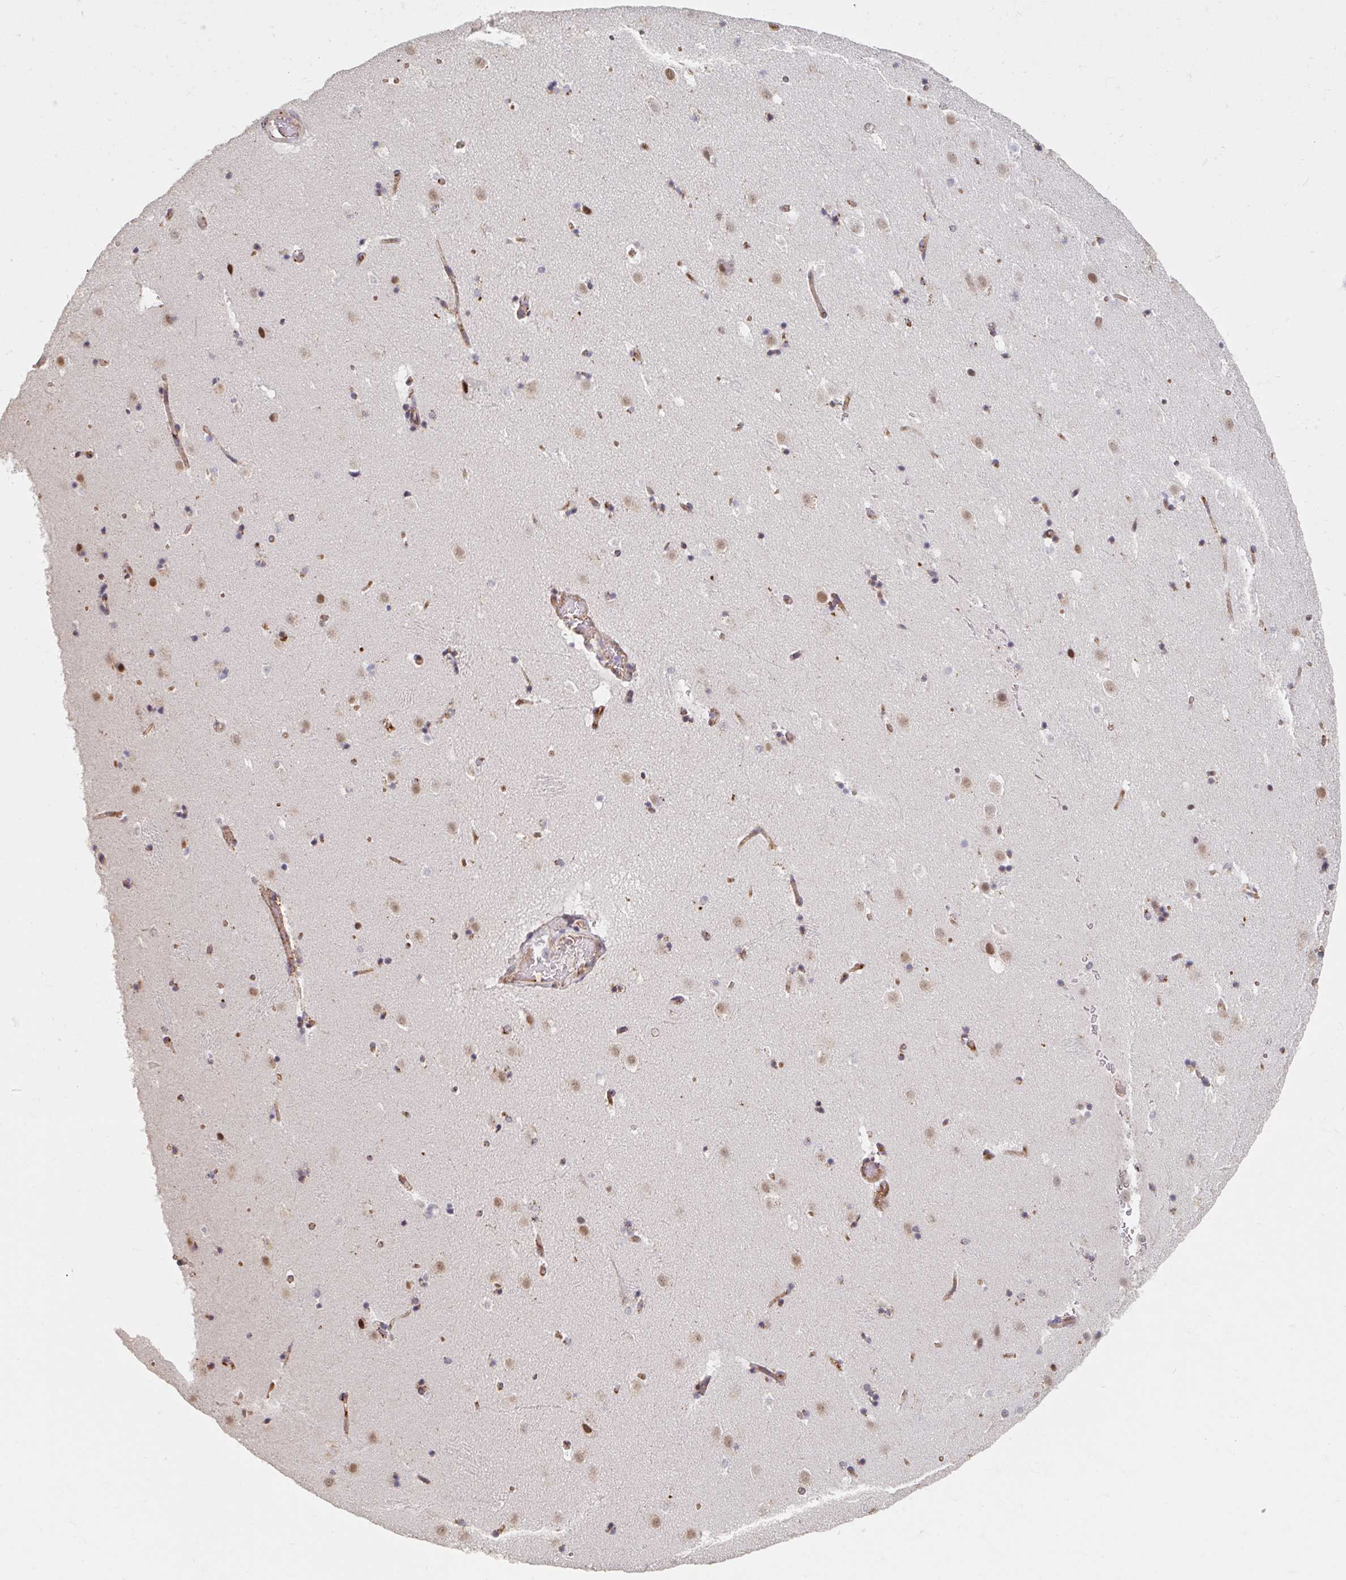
{"staining": {"intensity": "negative", "quantity": "none", "location": "none"}, "tissue": "caudate", "cell_type": "Glial cells", "image_type": "normal", "snomed": [{"axis": "morphology", "description": "Normal tissue, NOS"}, {"axis": "topography", "description": "Lateral ventricle wall"}], "caption": "The photomicrograph demonstrates no significant expression in glial cells of caudate.", "gene": "MAVS", "patient": {"sex": "male", "age": 37}}